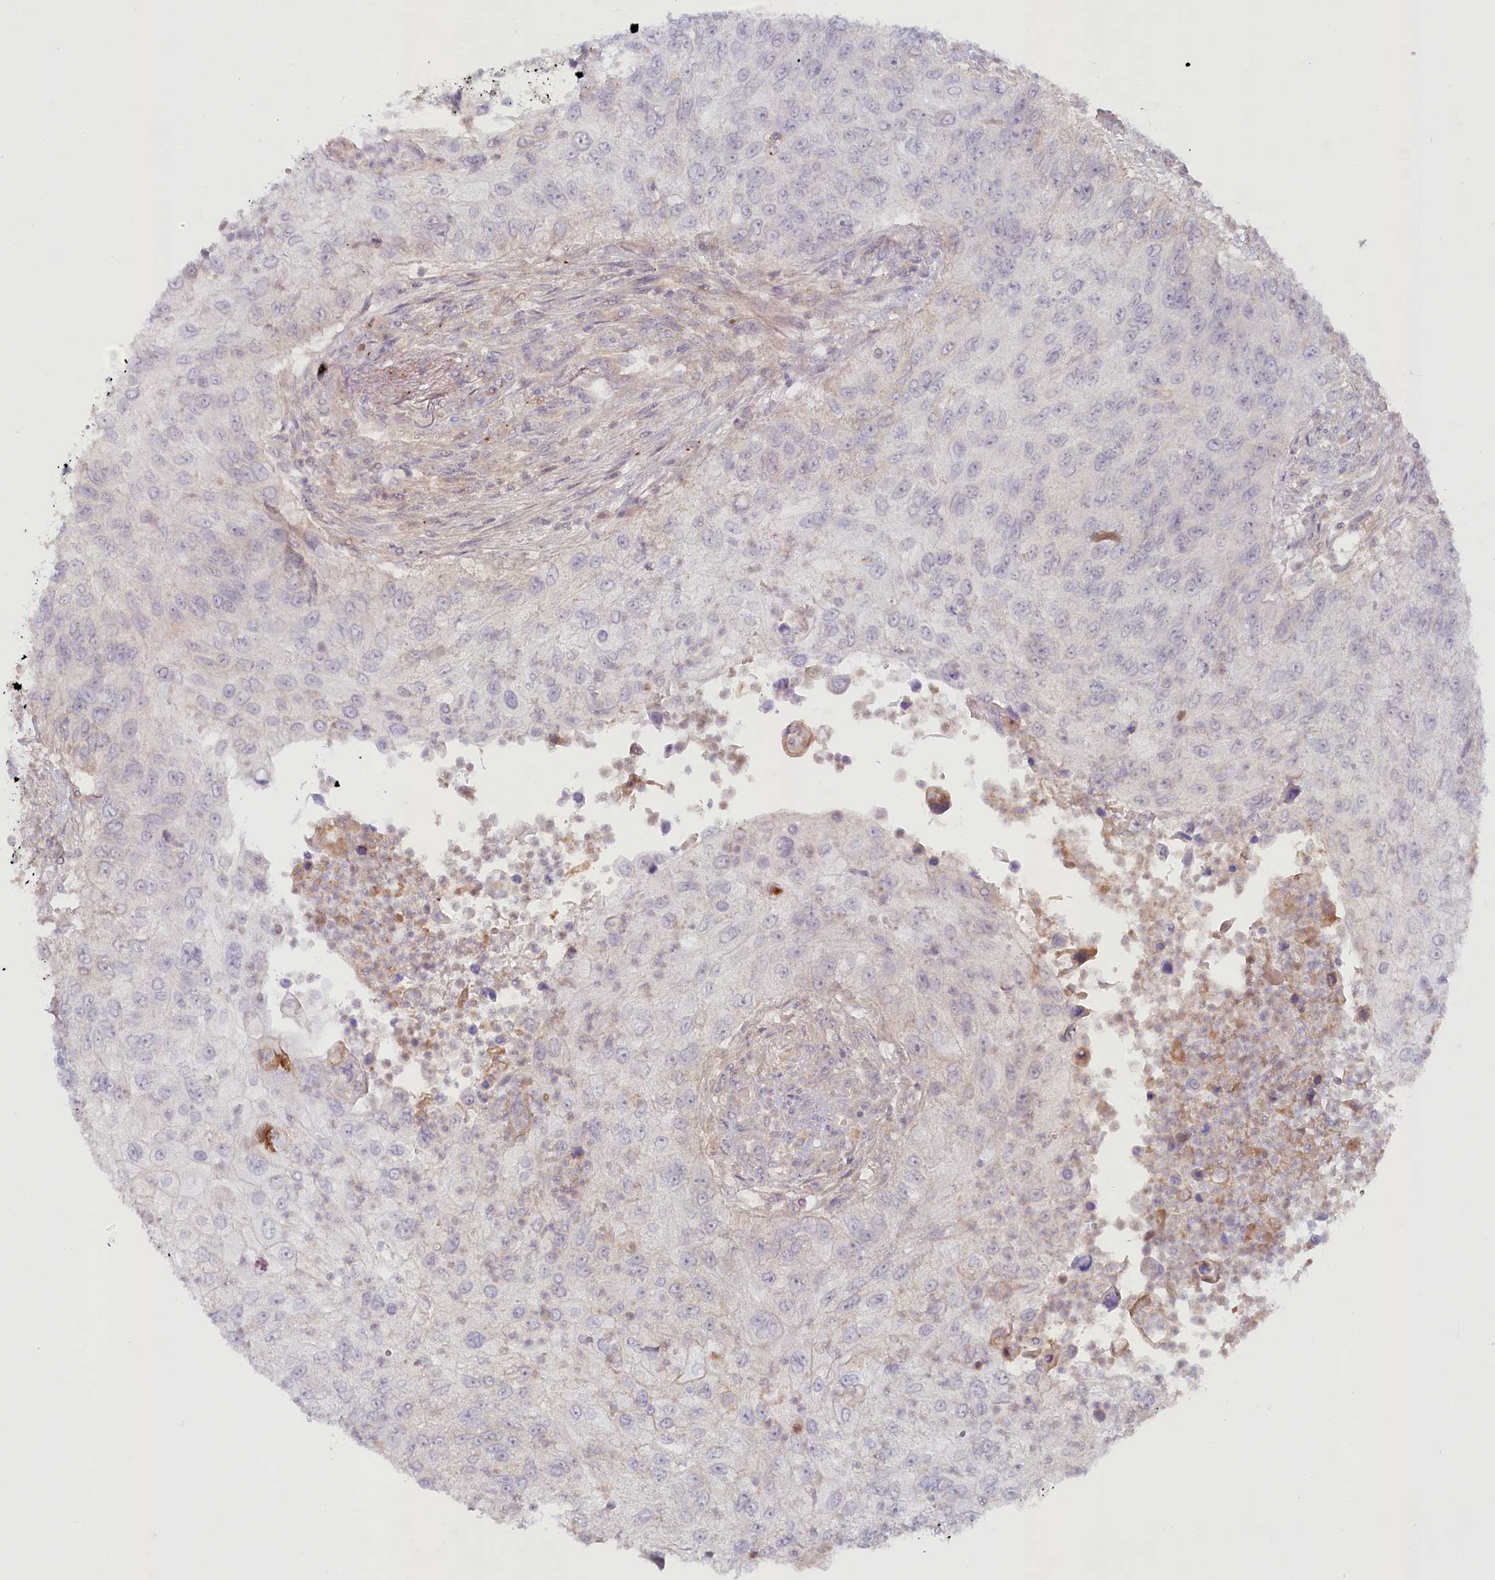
{"staining": {"intensity": "negative", "quantity": "none", "location": "none"}, "tissue": "urothelial cancer", "cell_type": "Tumor cells", "image_type": "cancer", "snomed": [{"axis": "morphology", "description": "Urothelial carcinoma, High grade"}, {"axis": "topography", "description": "Urinary bladder"}], "caption": "The photomicrograph demonstrates no significant expression in tumor cells of urothelial carcinoma (high-grade).", "gene": "PSAPL1", "patient": {"sex": "female", "age": 60}}